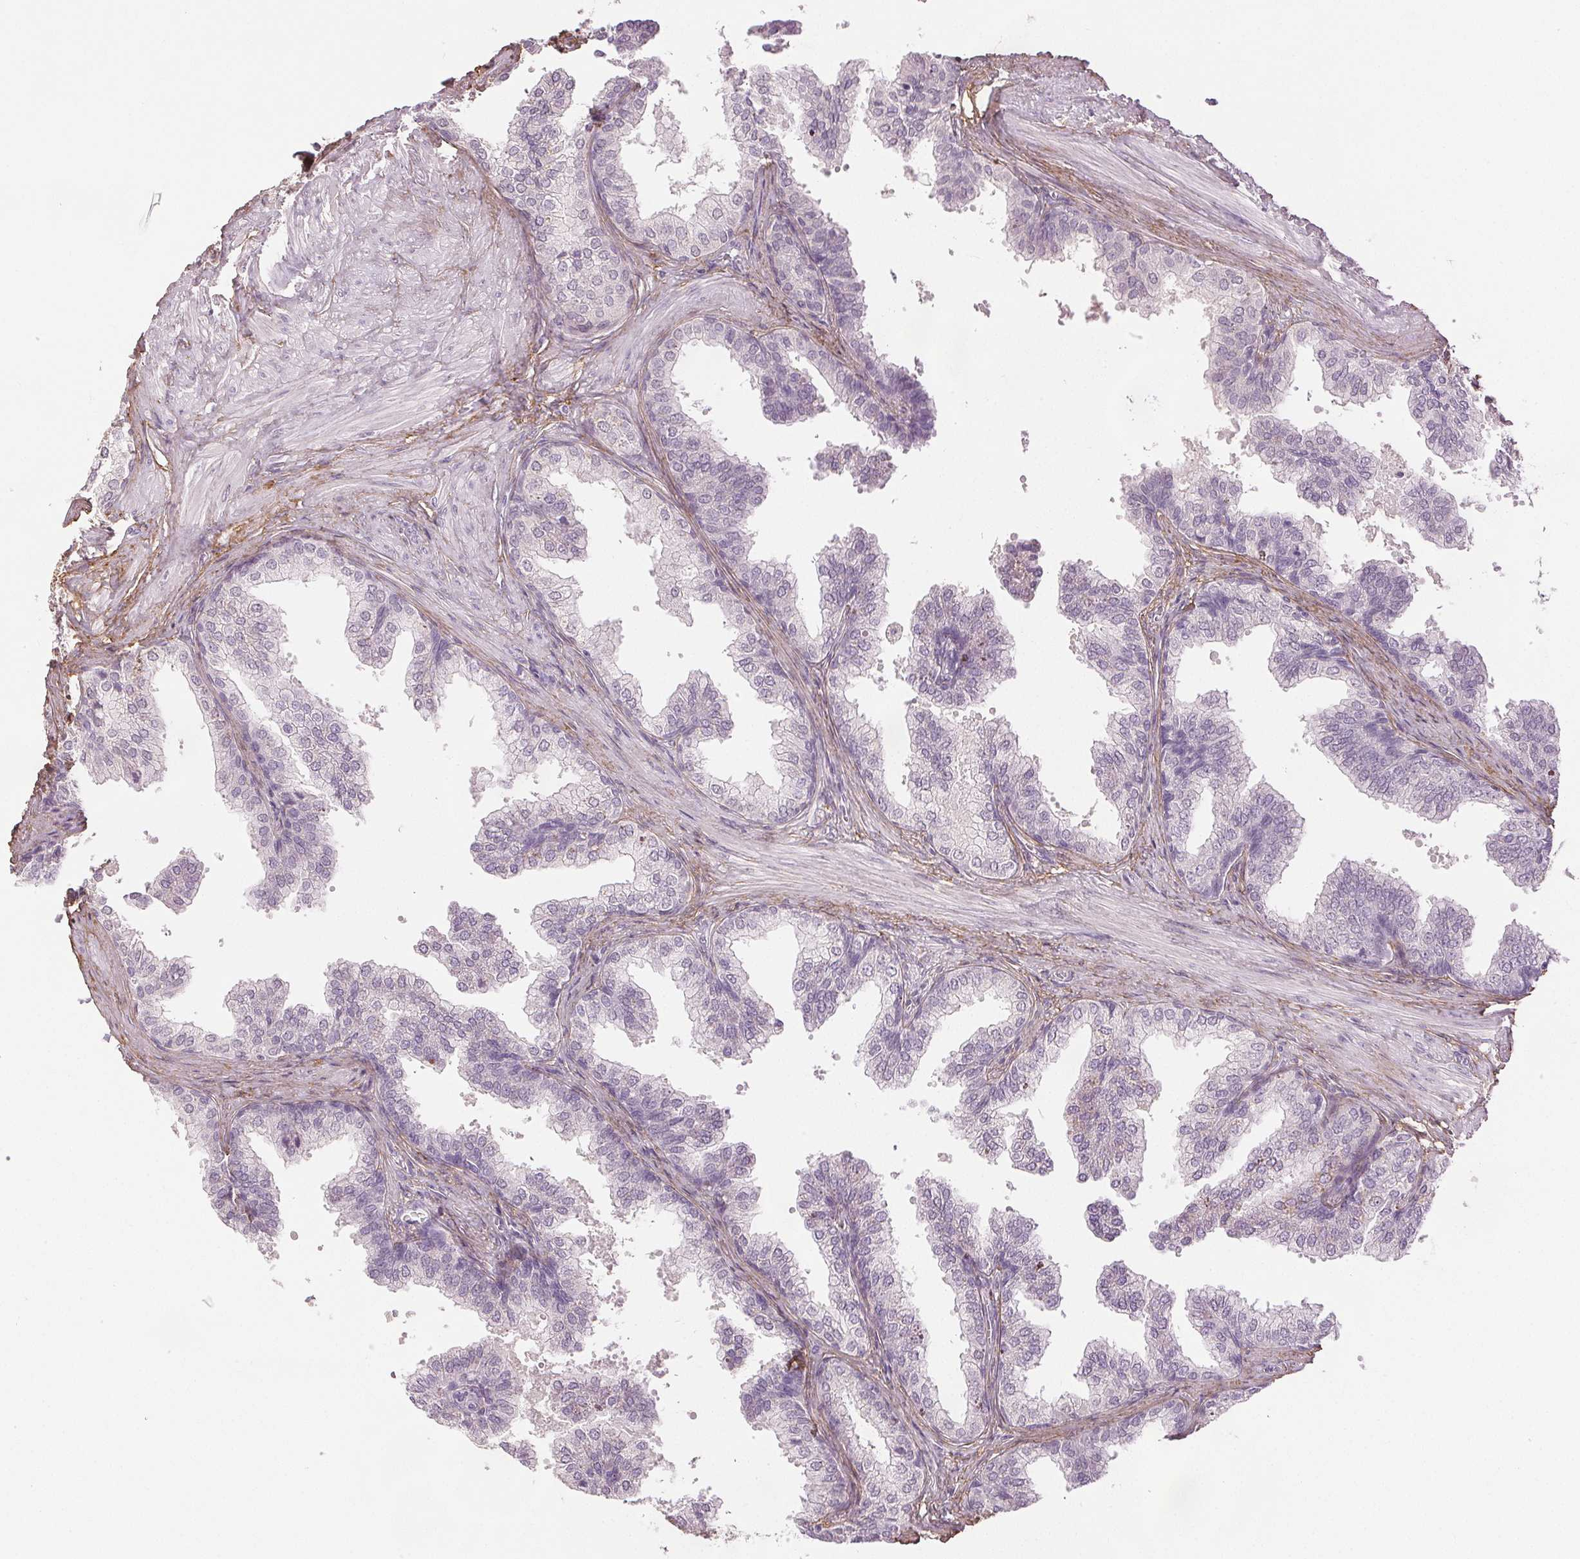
{"staining": {"intensity": "negative", "quantity": "none", "location": "none"}, "tissue": "prostate", "cell_type": "Glandular cells", "image_type": "normal", "snomed": [{"axis": "morphology", "description": "Normal tissue, NOS"}, {"axis": "topography", "description": "Prostate"}, {"axis": "topography", "description": "Peripheral nerve tissue"}], "caption": "Immunohistochemistry (IHC) micrograph of normal prostate: prostate stained with DAB (3,3'-diaminobenzidine) demonstrates no significant protein positivity in glandular cells.", "gene": "FBN1", "patient": {"sex": "male", "age": 55}}